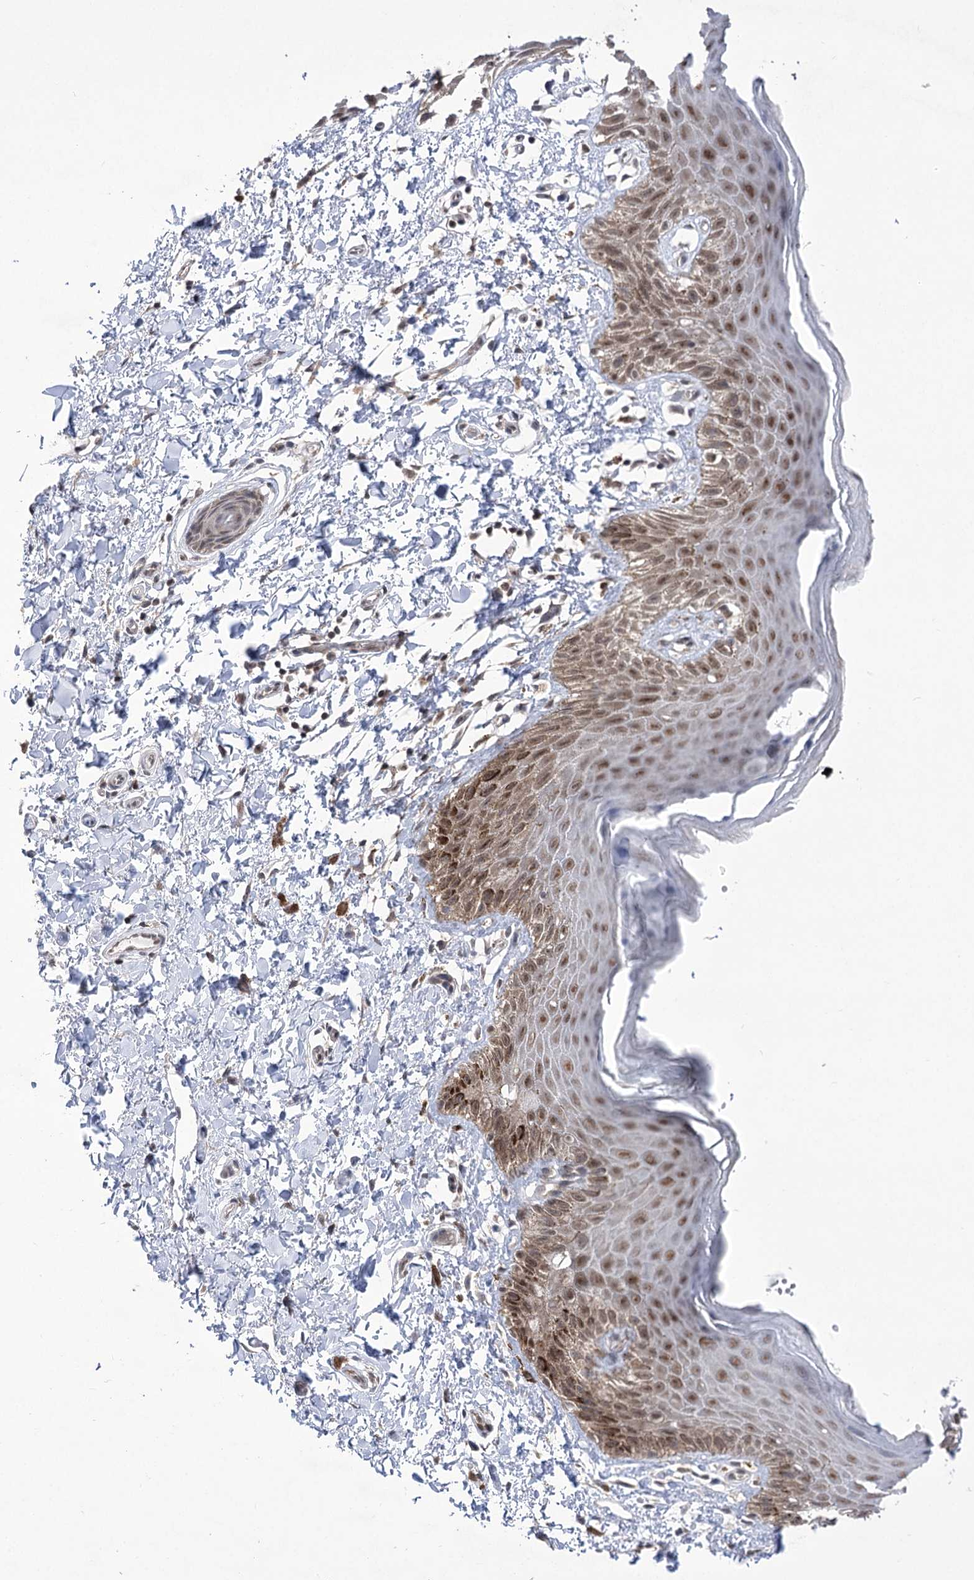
{"staining": {"intensity": "moderate", "quantity": "25%-75%", "location": "cytoplasmic/membranous,nuclear"}, "tissue": "skin", "cell_type": "Epidermal cells", "image_type": "normal", "snomed": [{"axis": "morphology", "description": "Normal tissue, NOS"}, {"axis": "topography", "description": "Anal"}], "caption": "A photomicrograph of human skin stained for a protein demonstrates moderate cytoplasmic/membranous,nuclear brown staining in epidermal cells. The staining is performed using DAB brown chromogen to label protein expression. The nuclei are counter-stained blue using hematoxylin.", "gene": "ZMAT2", "patient": {"sex": "male", "age": 44}}